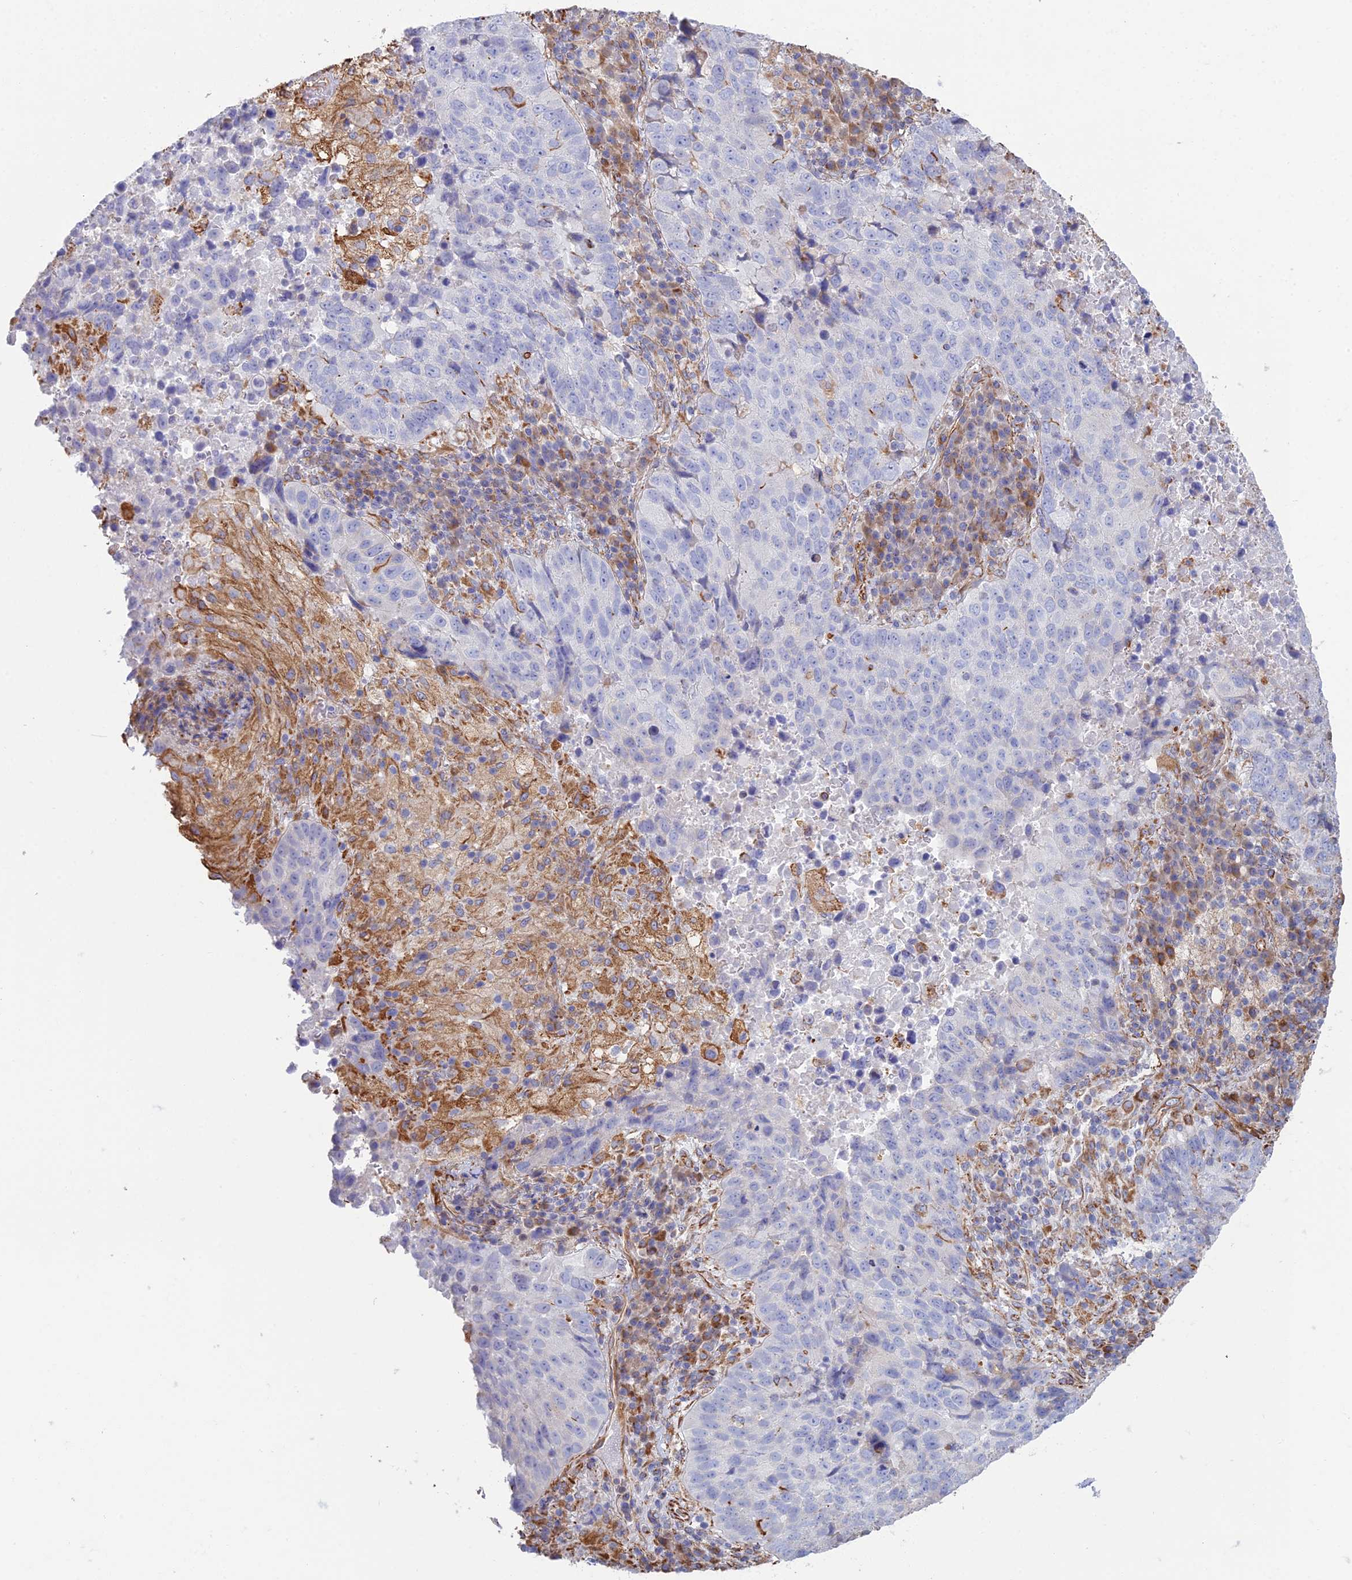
{"staining": {"intensity": "negative", "quantity": "none", "location": "none"}, "tissue": "lung cancer", "cell_type": "Tumor cells", "image_type": "cancer", "snomed": [{"axis": "morphology", "description": "Squamous cell carcinoma, NOS"}, {"axis": "topography", "description": "Lung"}], "caption": "The image demonstrates no staining of tumor cells in lung cancer (squamous cell carcinoma).", "gene": "CLVS2", "patient": {"sex": "male", "age": 73}}